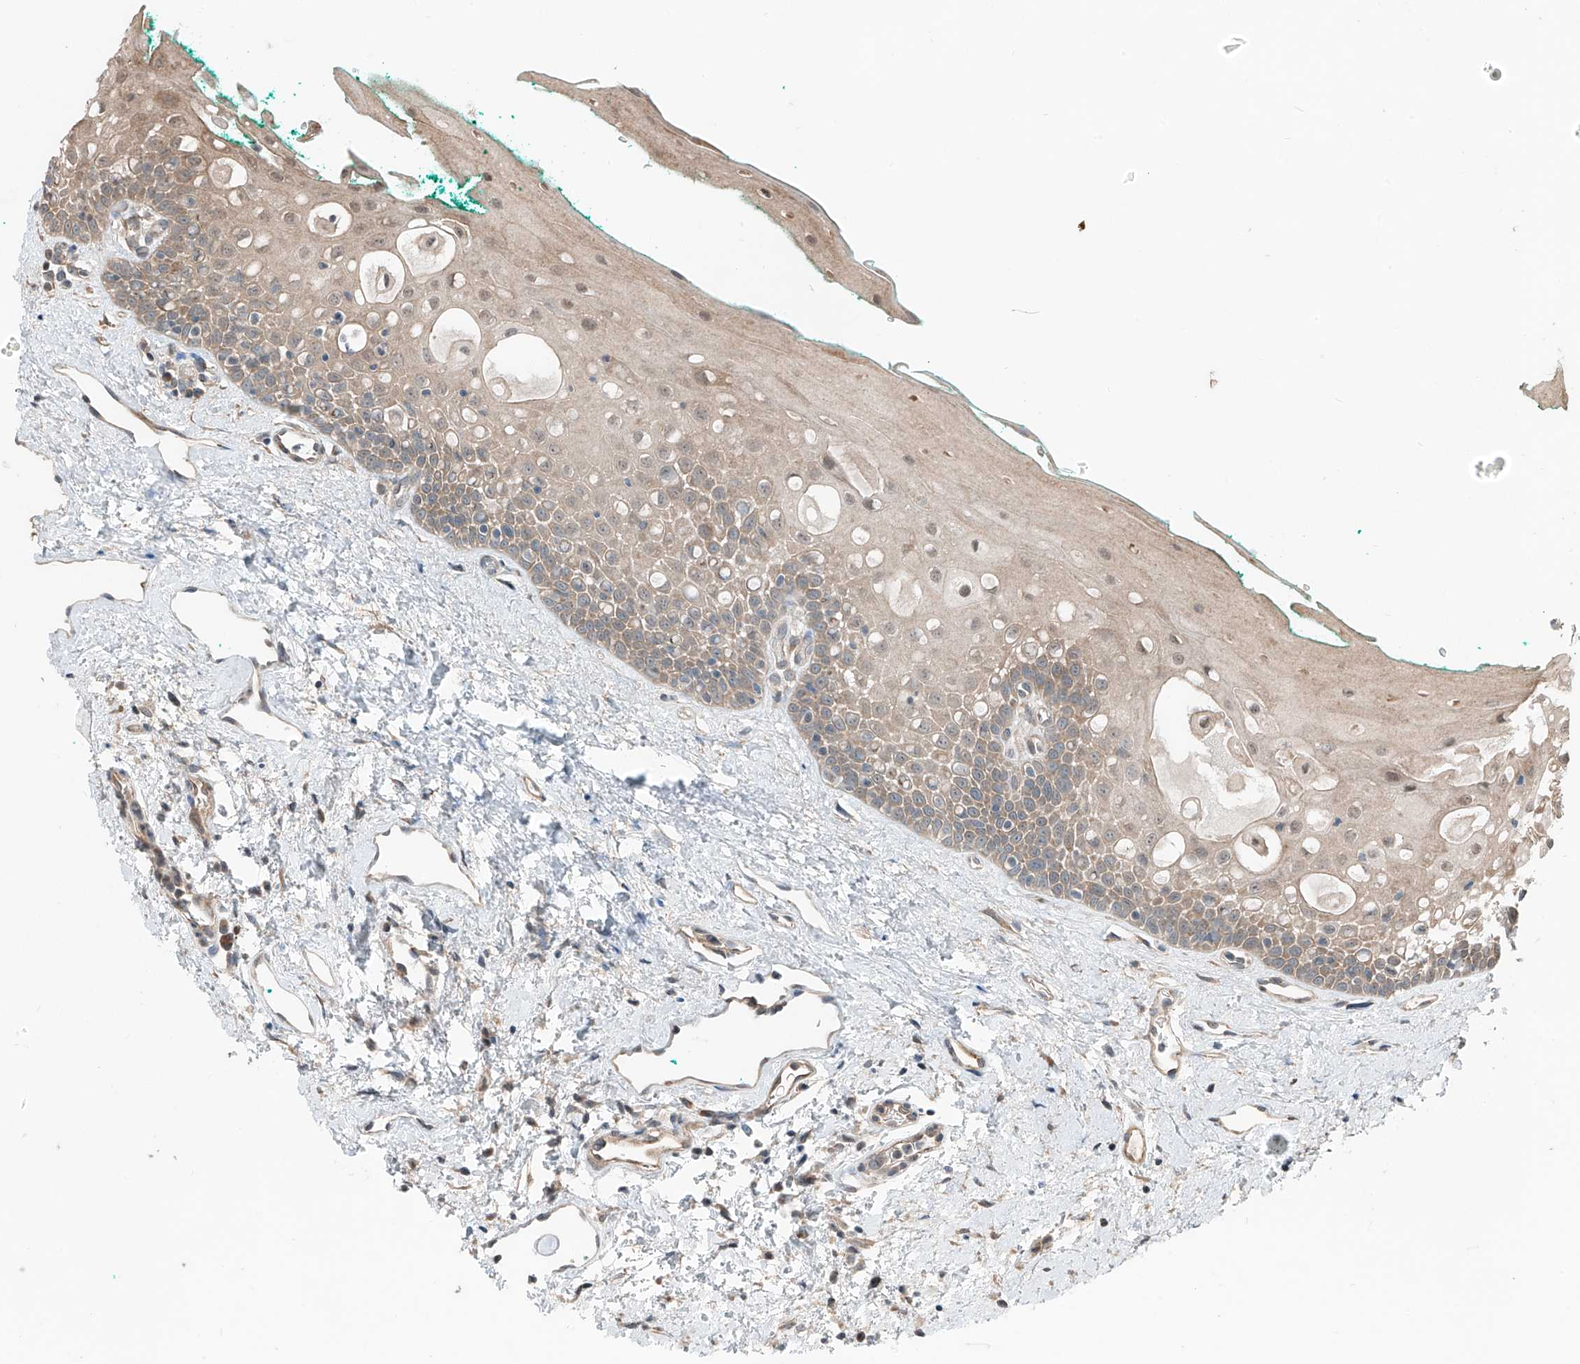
{"staining": {"intensity": "moderate", "quantity": ">75%", "location": "cytoplasmic/membranous,nuclear"}, "tissue": "oral mucosa", "cell_type": "Squamous epithelial cells", "image_type": "normal", "snomed": [{"axis": "morphology", "description": "Normal tissue, NOS"}, {"axis": "topography", "description": "Oral tissue"}], "caption": "Moderate cytoplasmic/membranous,nuclear expression is identified in about >75% of squamous epithelial cells in unremarkable oral mucosa. Nuclei are stained in blue.", "gene": "CEP162", "patient": {"sex": "female", "age": 70}}